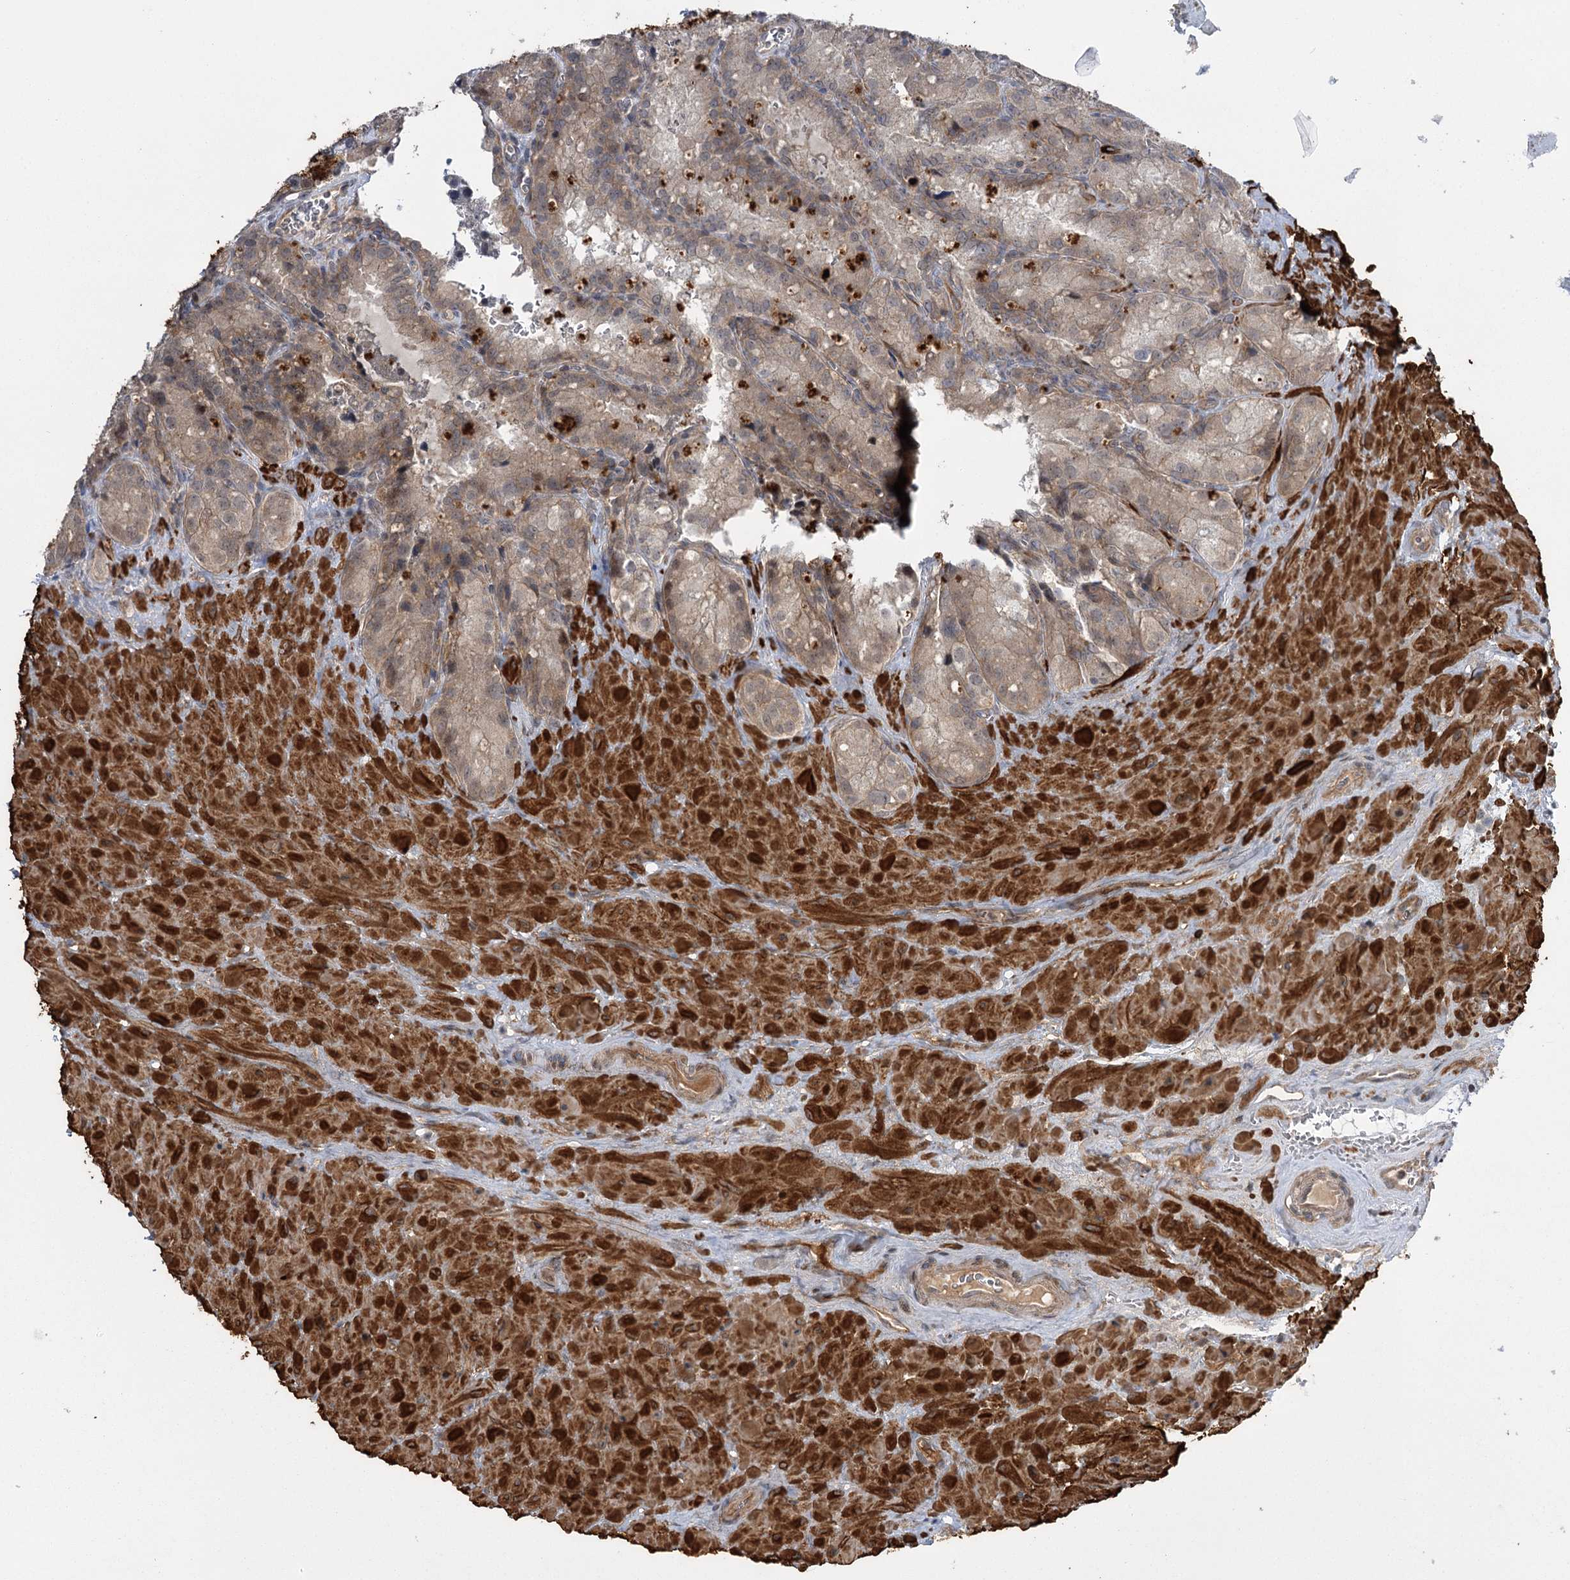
{"staining": {"intensity": "weak", "quantity": "25%-75%", "location": "cytoplasmic/membranous"}, "tissue": "seminal vesicle", "cell_type": "Glandular cells", "image_type": "normal", "snomed": [{"axis": "morphology", "description": "Normal tissue, NOS"}, {"axis": "topography", "description": "Seminal veicle"}], "caption": "The immunohistochemical stain highlights weak cytoplasmic/membranous staining in glandular cells of normal seminal vesicle. (Stains: DAB in brown, nuclei in blue, Microscopy: brightfield microscopy at high magnification).", "gene": "KCNN2", "patient": {"sex": "male", "age": 62}}